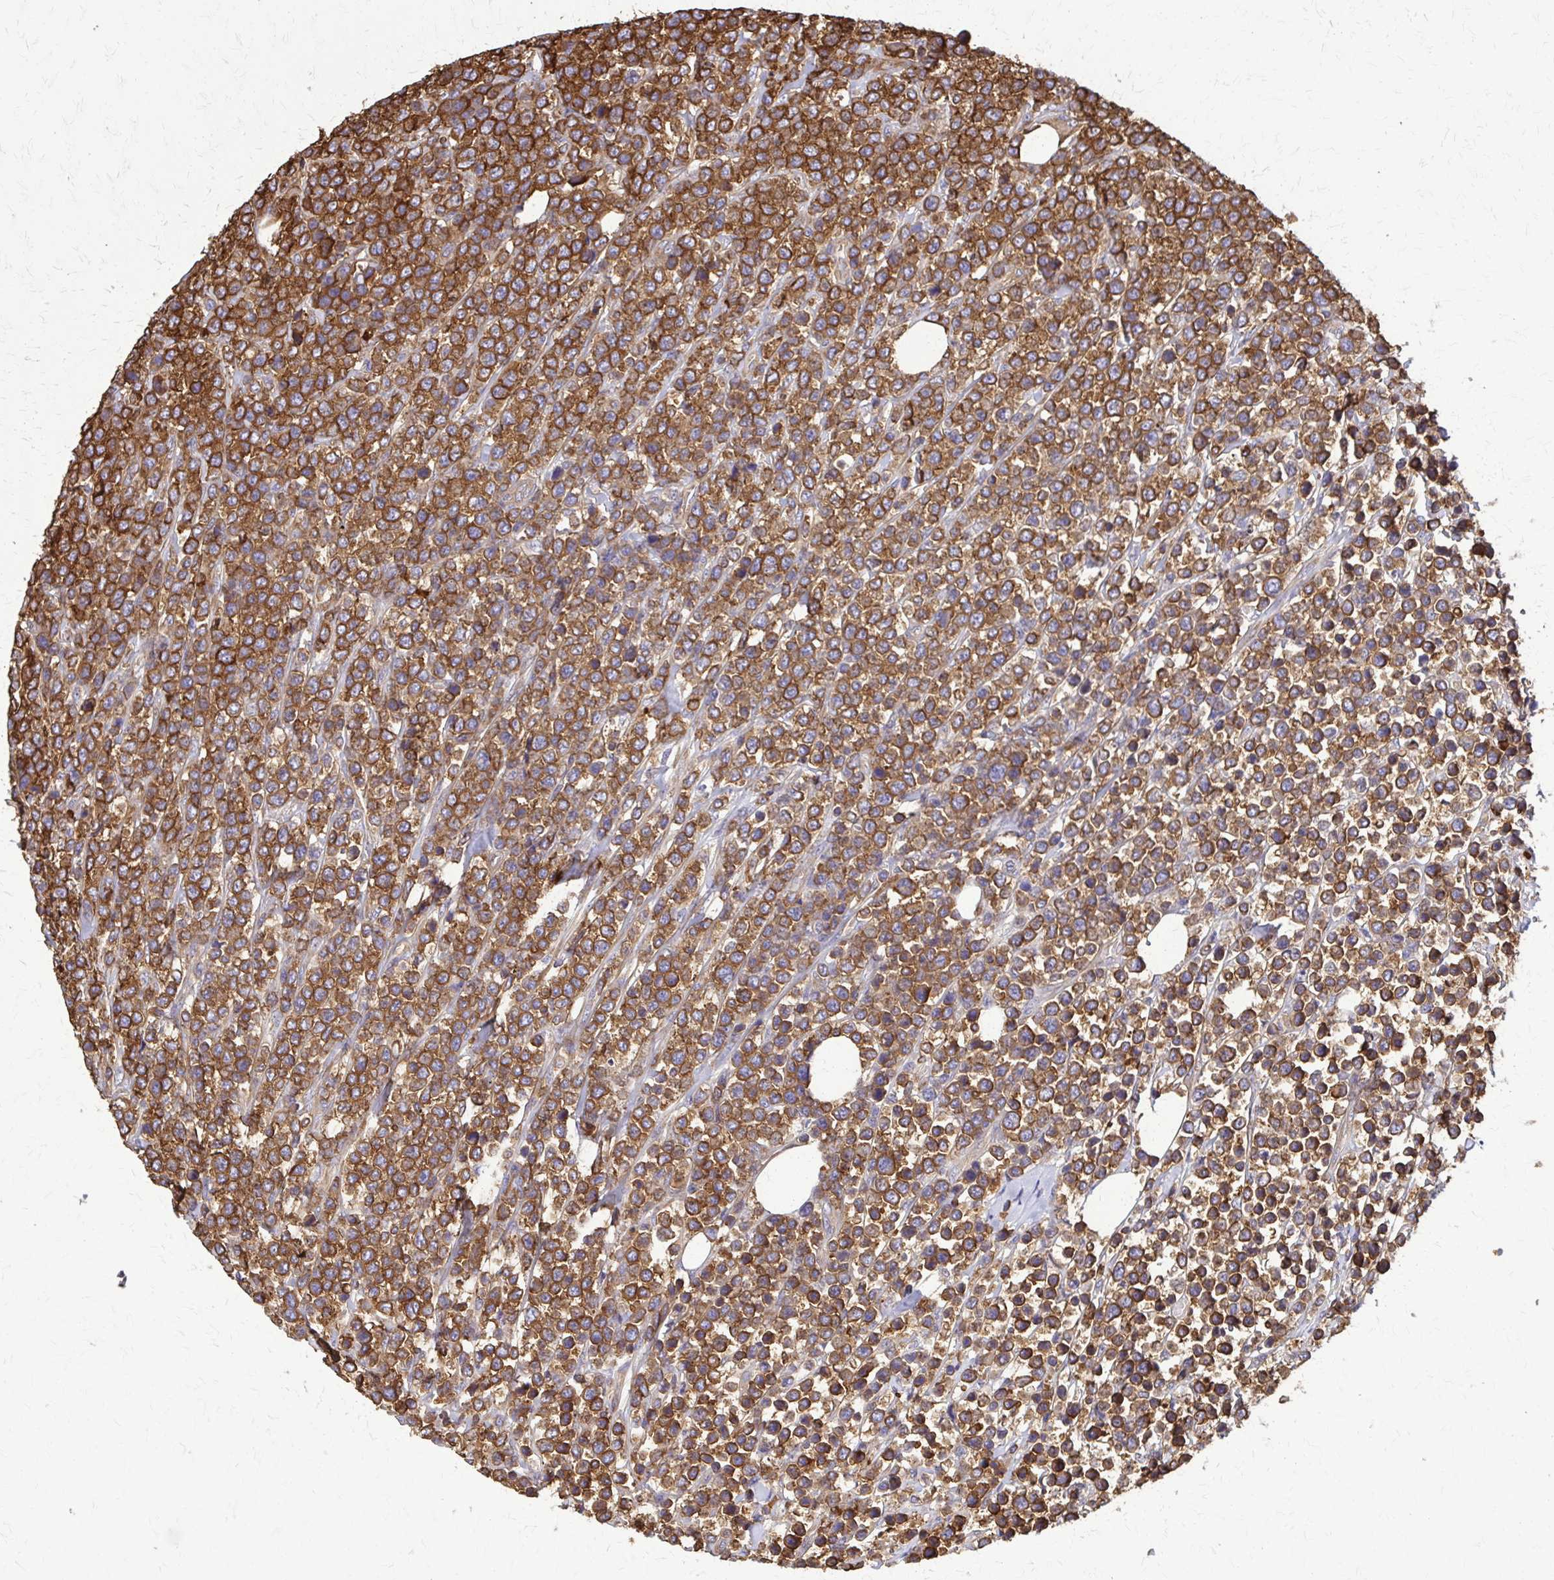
{"staining": {"intensity": "strong", "quantity": ">75%", "location": "cytoplasmic/membranous"}, "tissue": "lymphoma", "cell_type": "Tumor cells", "image_type": "cancer", "snomed": [{"axis": "morphology", "description": "Malignant lymphoma, non-Hodgkin's type, High grade"}, {"axis": "topography", "description": "Soft tissue"}], "caption": "A high amount of strong cytoplasmic/membranous positivity is seen in approximately >75% of tumor cells in high-grade malignant lymphoma, non-Hodgkin's type tissue.", "gene": "EEF2", "patient": {"sex": "female", "age": 56}}